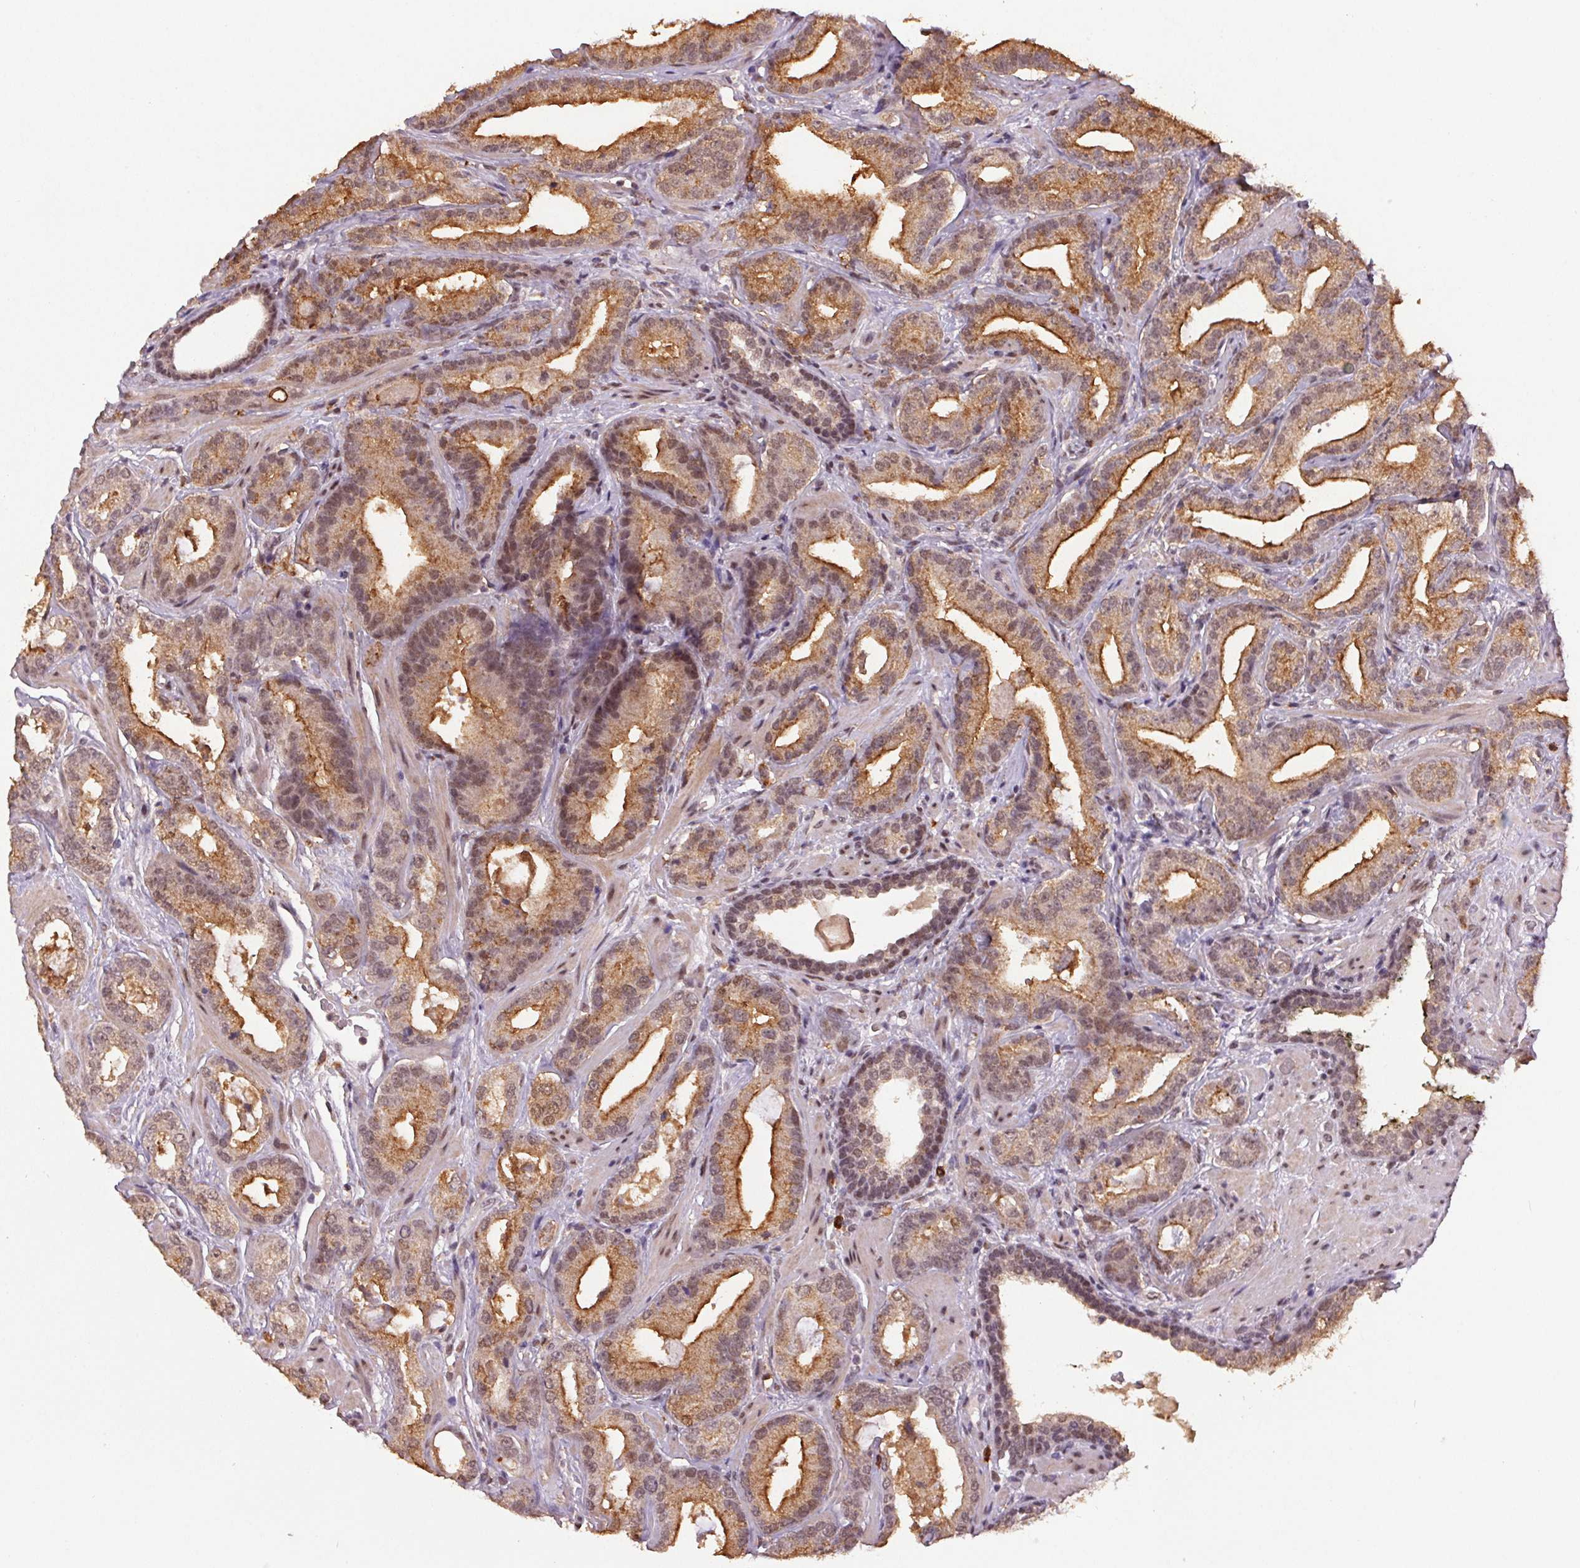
{"staining": {"intensity": "moderate", "quantity": ">75%", "location": "cytoplasmic/membranous"}, "tissue": "prostate cancer", "cell_type": "Tumor cells", "image_type": "cancer", "snomed": [{"axis": "morphology", "description": "Adenocarcinoma, Low grade"}, {"axis": "topography", "description": "Prostate"}], "caption": "A photomicrograph of prostate adenocarcinoma (low-grade) stained for a protein shows moderate cytoplasmic/membranous brown staining in tumor cells.", "gene": "ZBTB4", "patient": {"sex": "male", "age": 62}}